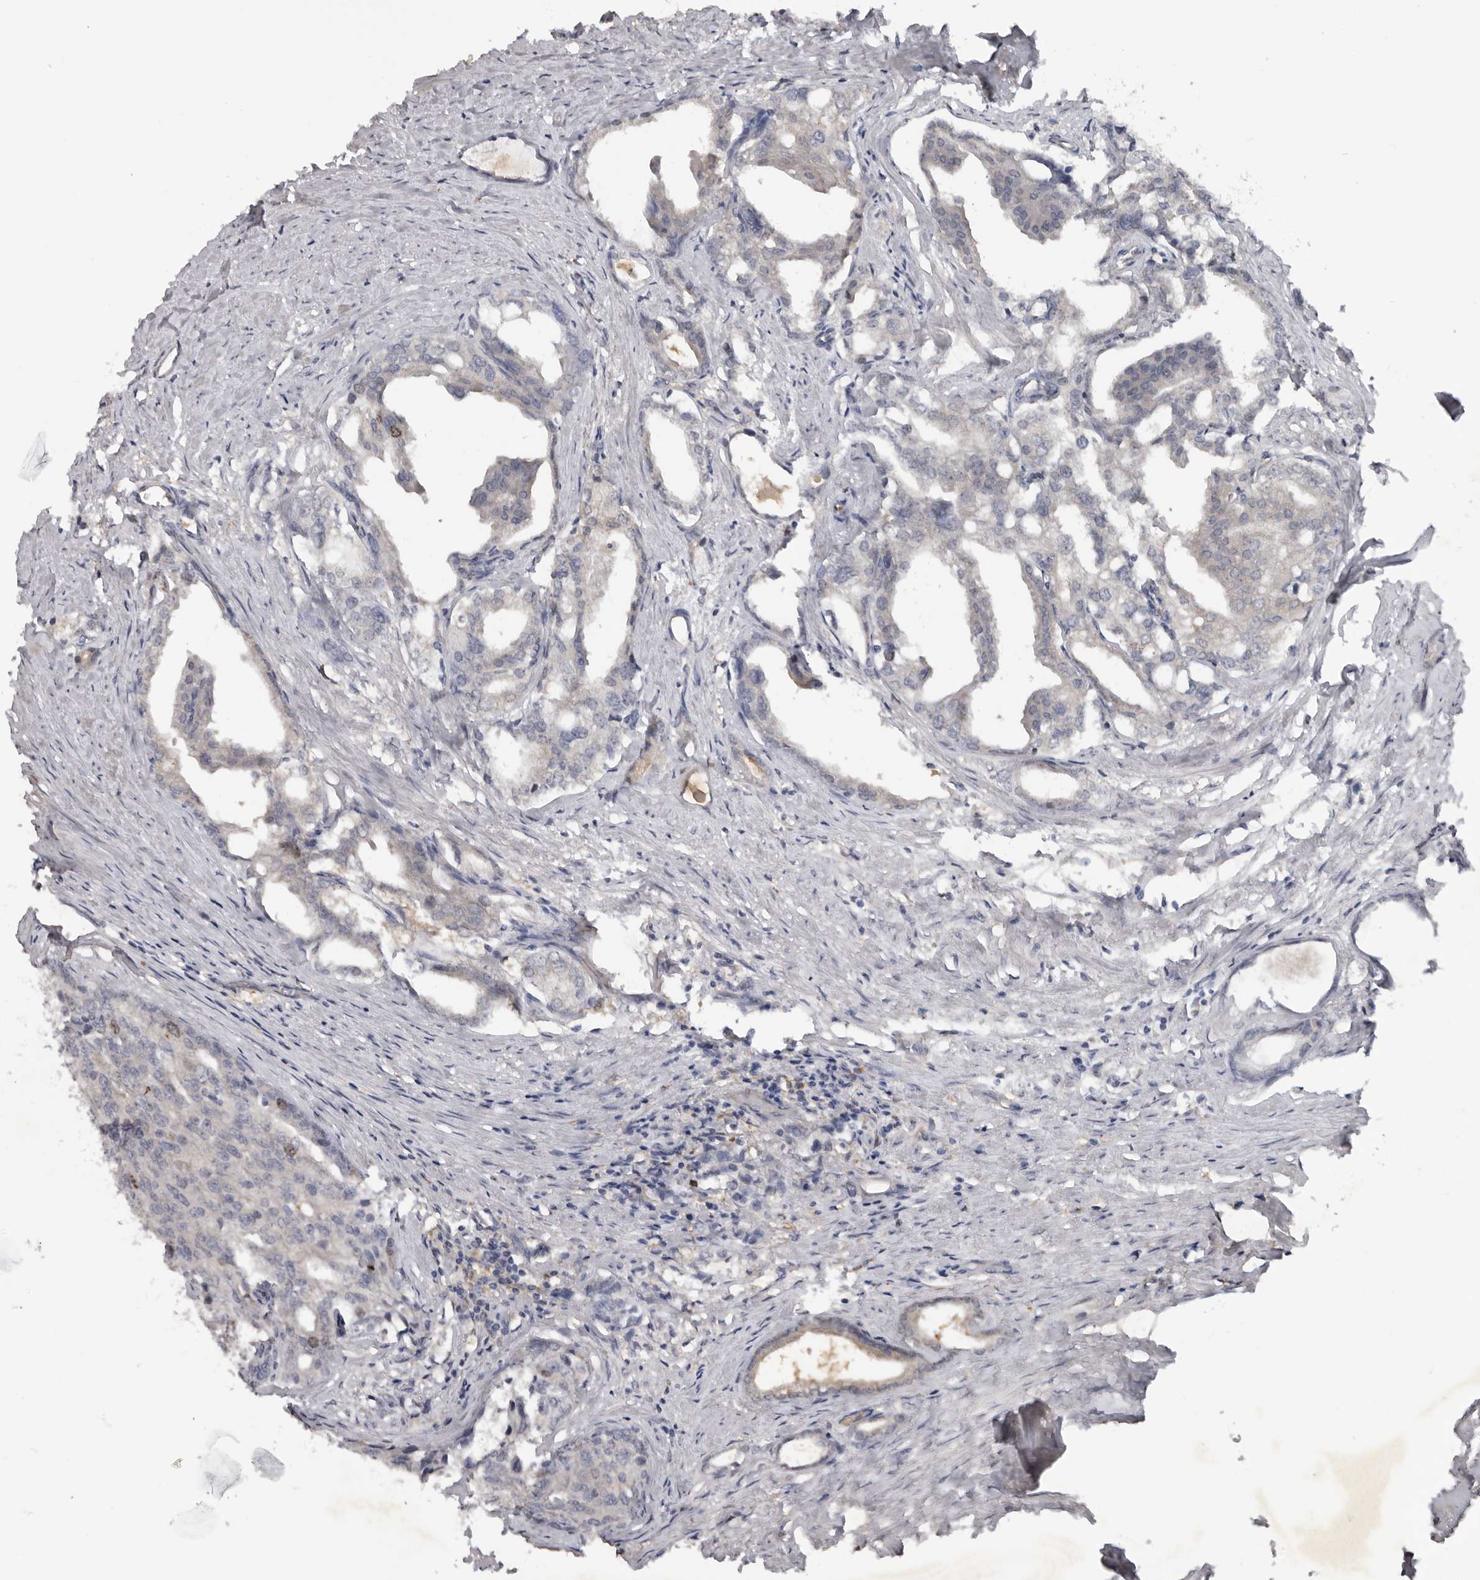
{"staining": {"intensity": "strong", "quantity": "<25%", "location": "nuclear"}, "tissue": "prostate cancer", "cell_type": "Tumor cells", "image_type": "cancer", "snomed": [{"axis": "morphology", "description": "Adenocarcinoma, High grade"}, {"axis": "topography", "description": "Prostate"}], "caption": "Immunohistochemistry (IHC) image of human prostate cancer stained for a protein (brown), which demonstrates medium levels of strong nuclear expression in approximately <25% of tumor cells.", "gene": "CDCA8", "patient": {"sex": "male", "age": 50}}